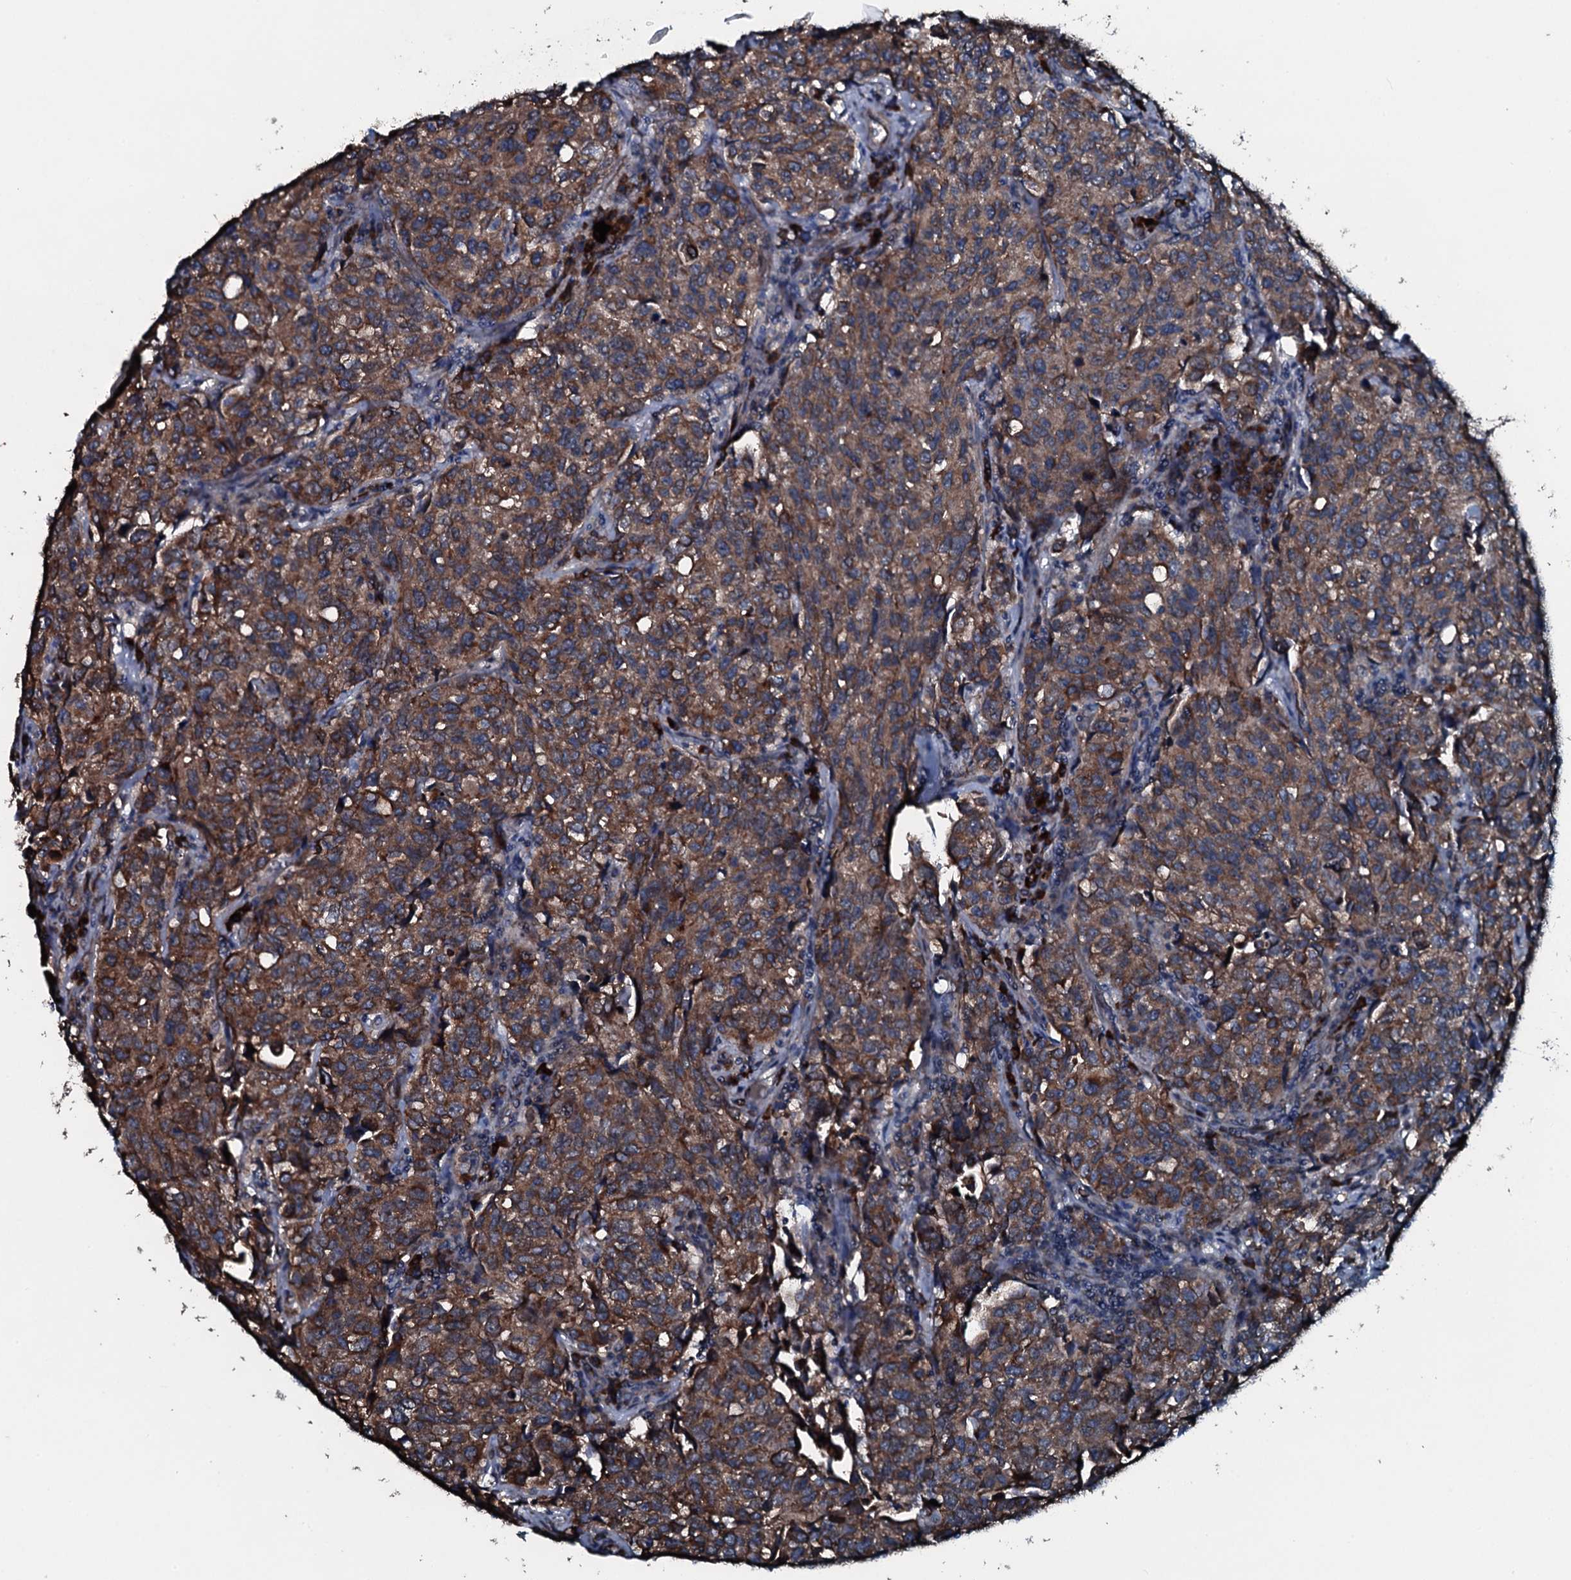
{"staining": {"intensity": "strong", "quantity": ">75%", "location": "cytoplasmic/membranous"}, "tissue": "urothelial cancer", "cell_type": "Tumor cells", "image_type": "cancer", "snomed": [{"axis": "morphology", "description": "Urothelial carcinoma, High grade"}, {"axis": "topography", "description": "Urinary bladder"}], "caption": "Tumor cells exhibit strong cytoplasmic/membranous positivity in about >75% of cells in urothelial cancer. (DAB IHC with brightfield microscopy, high magnification).", "gene": "ACSS3", "patient": {"sex": "female", "age": 75}}